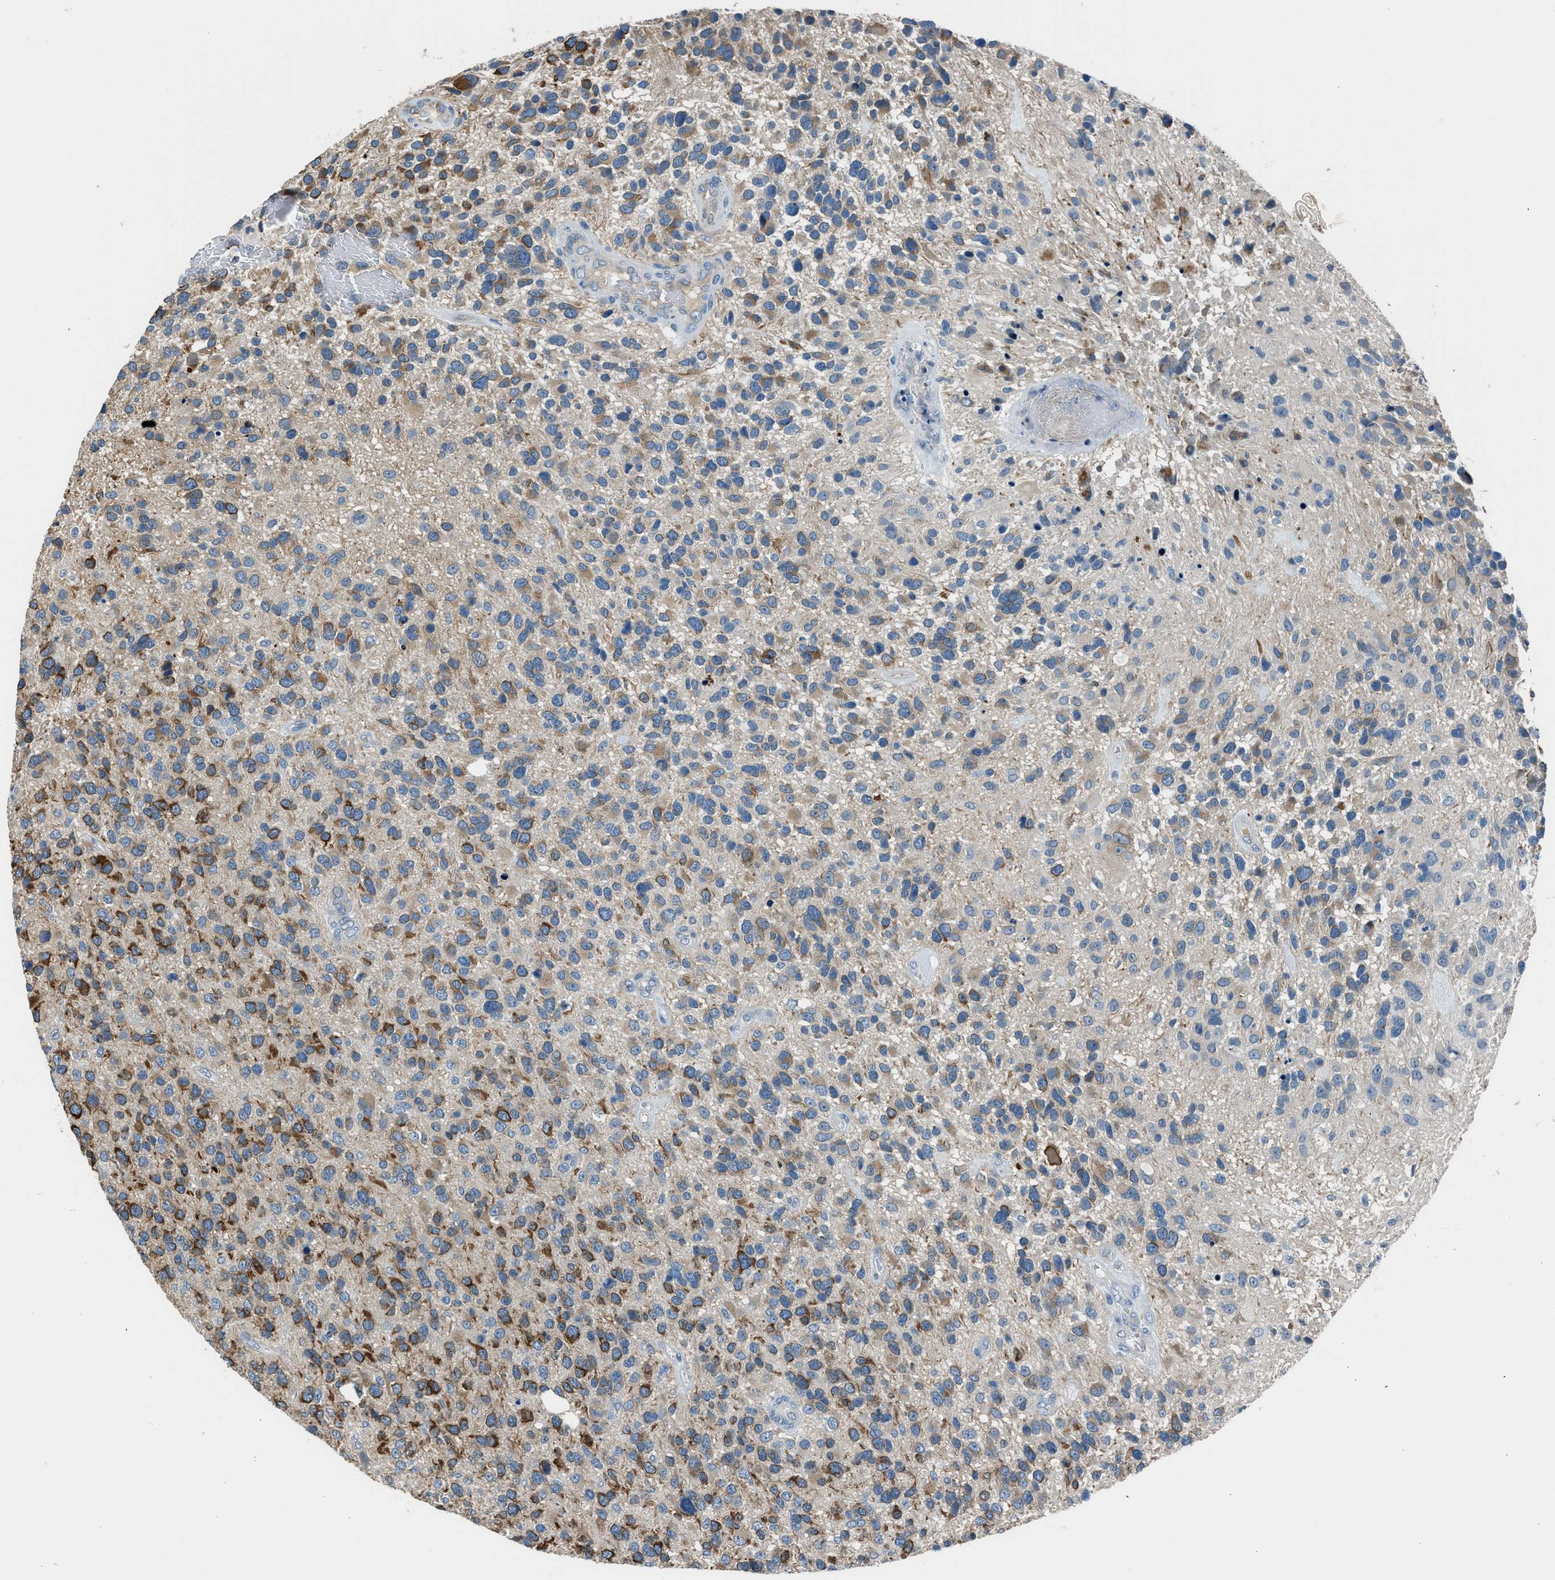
{"staining": {"intensity": "moderate", "quantity": "25%-75%", "location": "cytoplasmic/membranous"}, "tissue": "glioma", "cell_type": "Tumor cells", "image_type": "cancer", "snomed": [{"axis": "morphology", "description": "Glioma, malignant, High grade"}, {"axis": "topography", "description": "Brain"}], "caption": "Immunohistochemical staining of human malignant glioma (high-grade) displays medium levels of moderate cytoplasmic/membranous protein positivity in about 25%-75% of tumor cells.", "gene": "RNF41", "patient": {"sex": "female", "age": 58}}